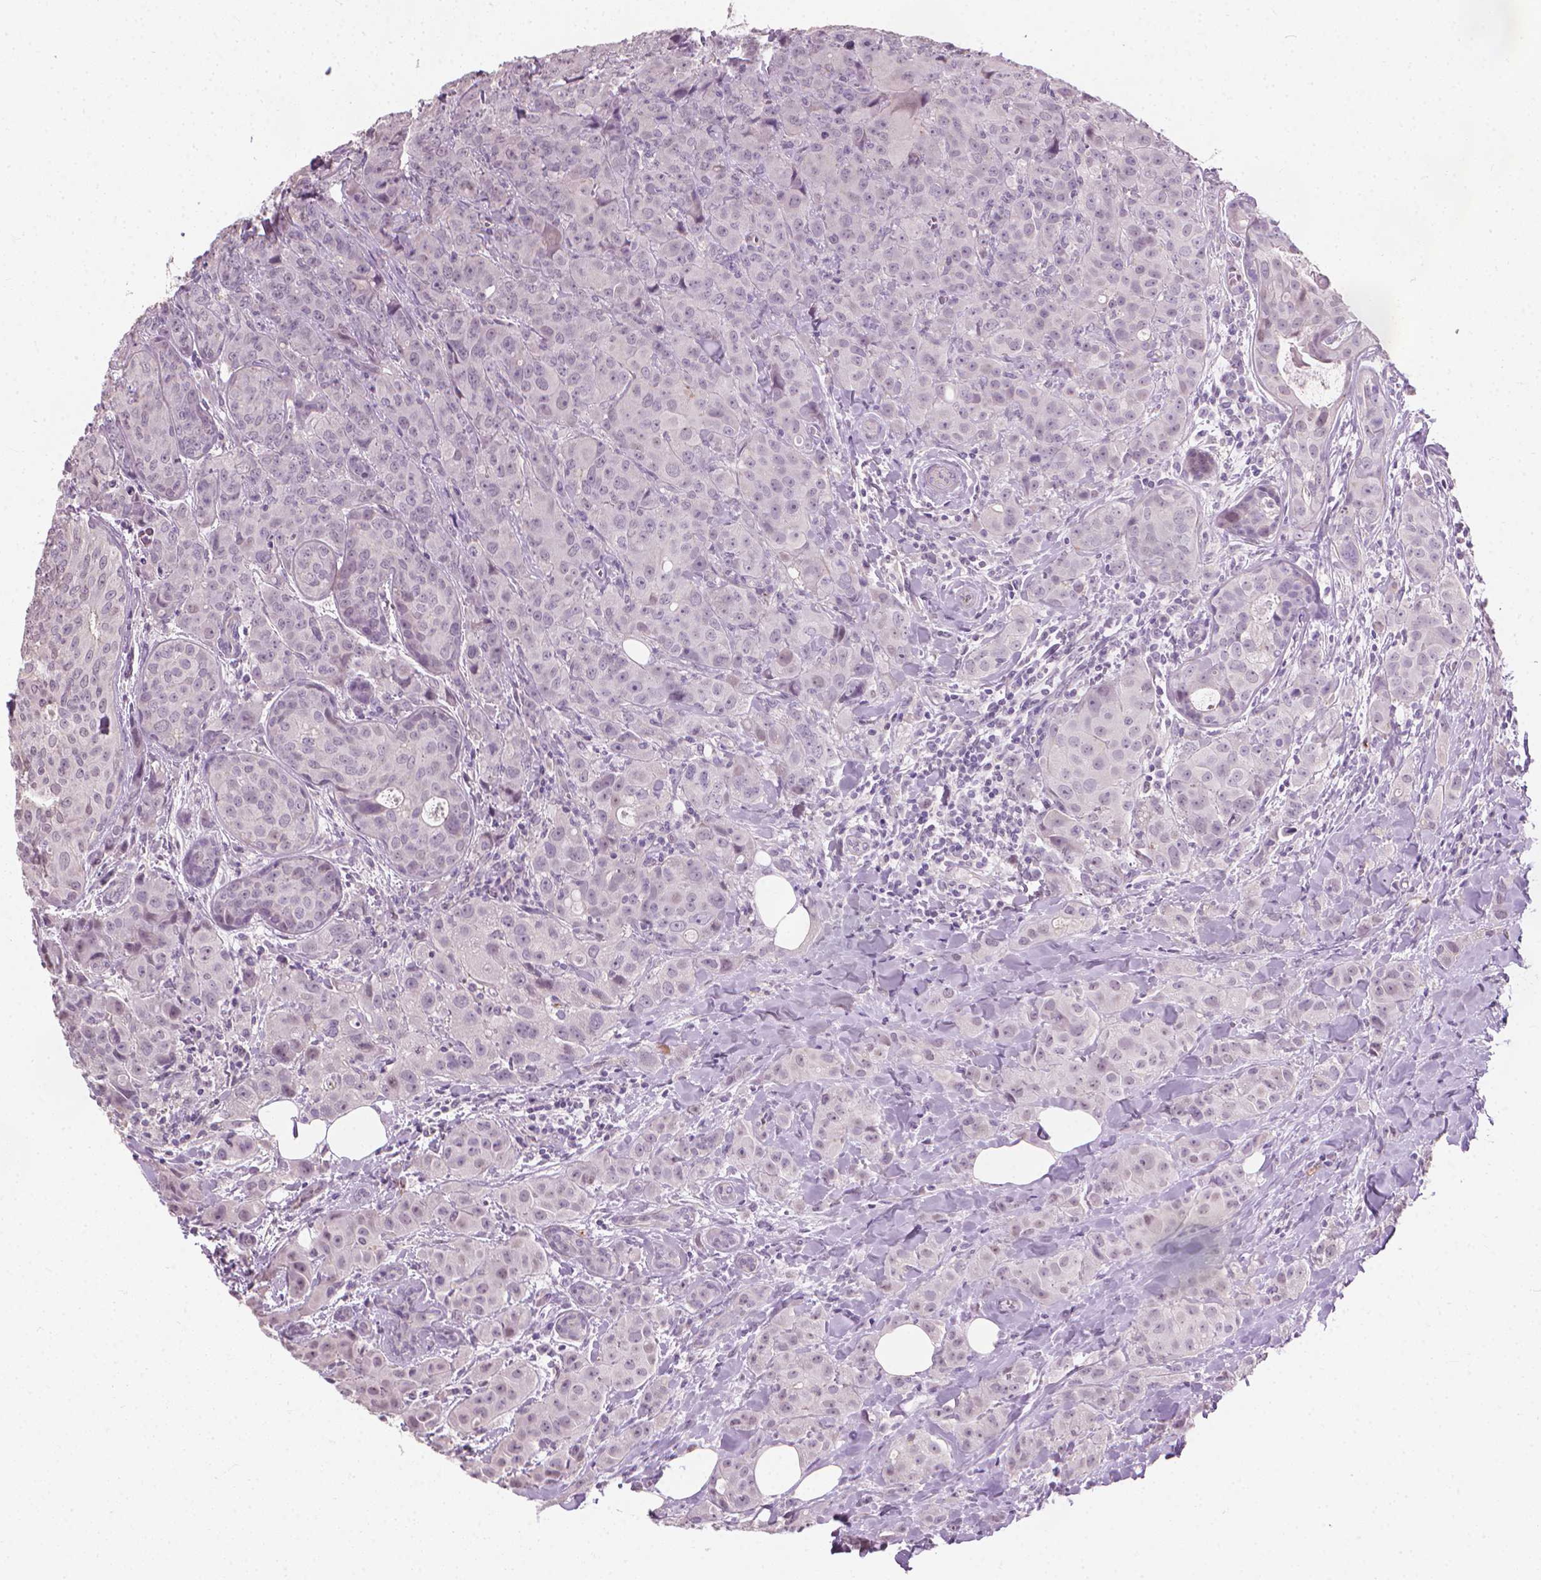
{"staining": {"intensity": "negative", "quantity": "none", "location": "none"}, "tissue": "breast cancer", "cell_type": "Tumor cells", "image_type": "cancer", "snomed": [{"axis": "morphology", "description": "Duct carcinoma"}, {"axis": "topography", "description": "Breast"}], "caption": "Immunohistochemistry (IHC) image of breast cancer stained for a protein (brown), which exhibits no positivity in tumor cells.", "gene": "SAXO2", "patient": {"sex": "female", "age": 43}}